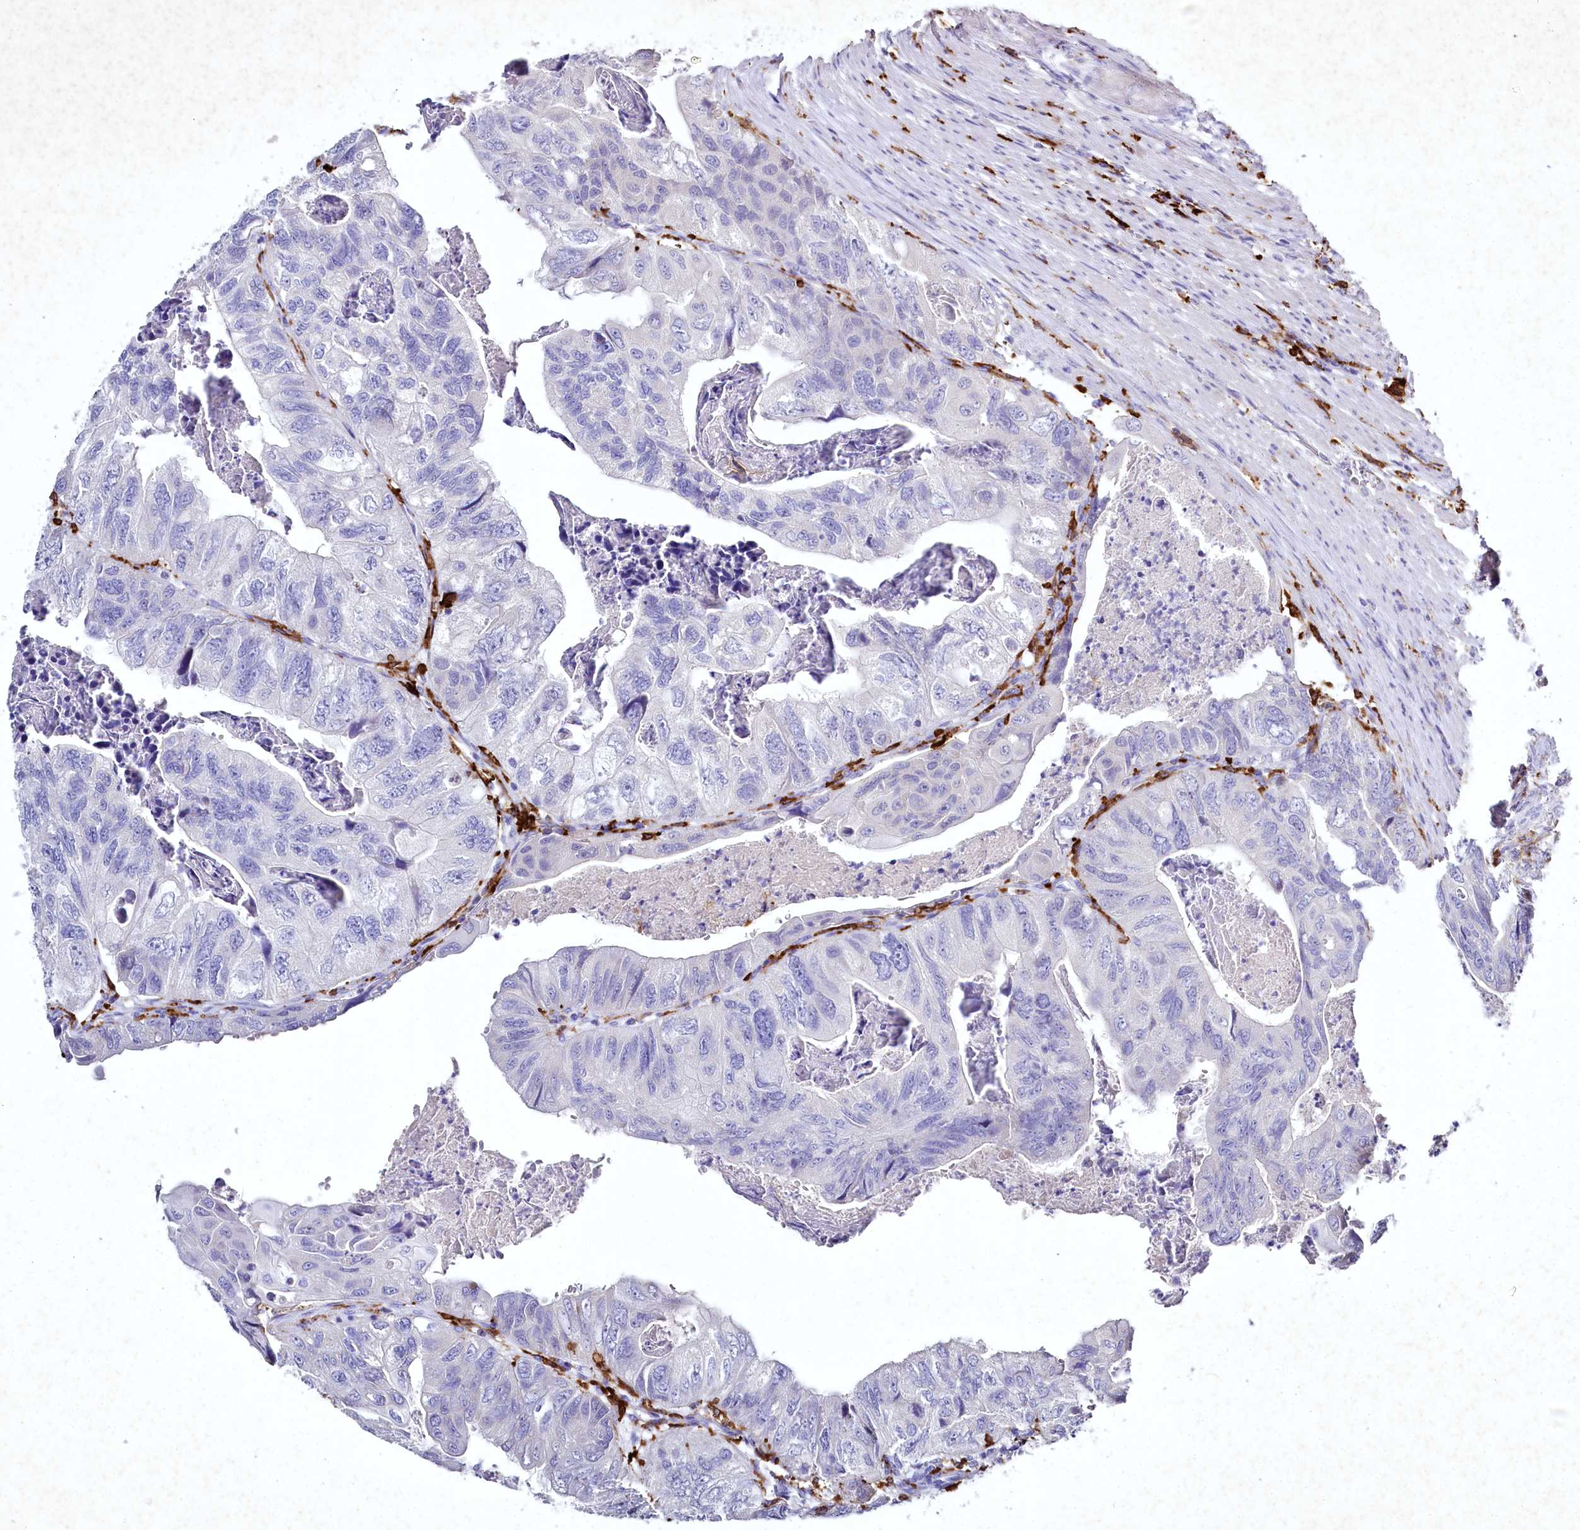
{"staining": {"intensity": "negative", "quantity": "none", "location": "none"}, "tissue": "colorectal cancer", "cell_type": "Tumor cells", "image_type": "cancer", "snomed": [{"axis": "morphology", "description": "Adenocarcinoma, NOS"}, {"axis": "topography", "description": "Rectum"}], "caption": "Colorectal cancer (adenocarcinoma) was stained to show a protein in brown. There is no significant positivity in tumor cells. (DAB (3,3'-diaminobenzidine) immunohistochemistry with hematoxylin counter stain).", "gene": "CLEC4M", "patient": {"sex": "male", "age": 63}}